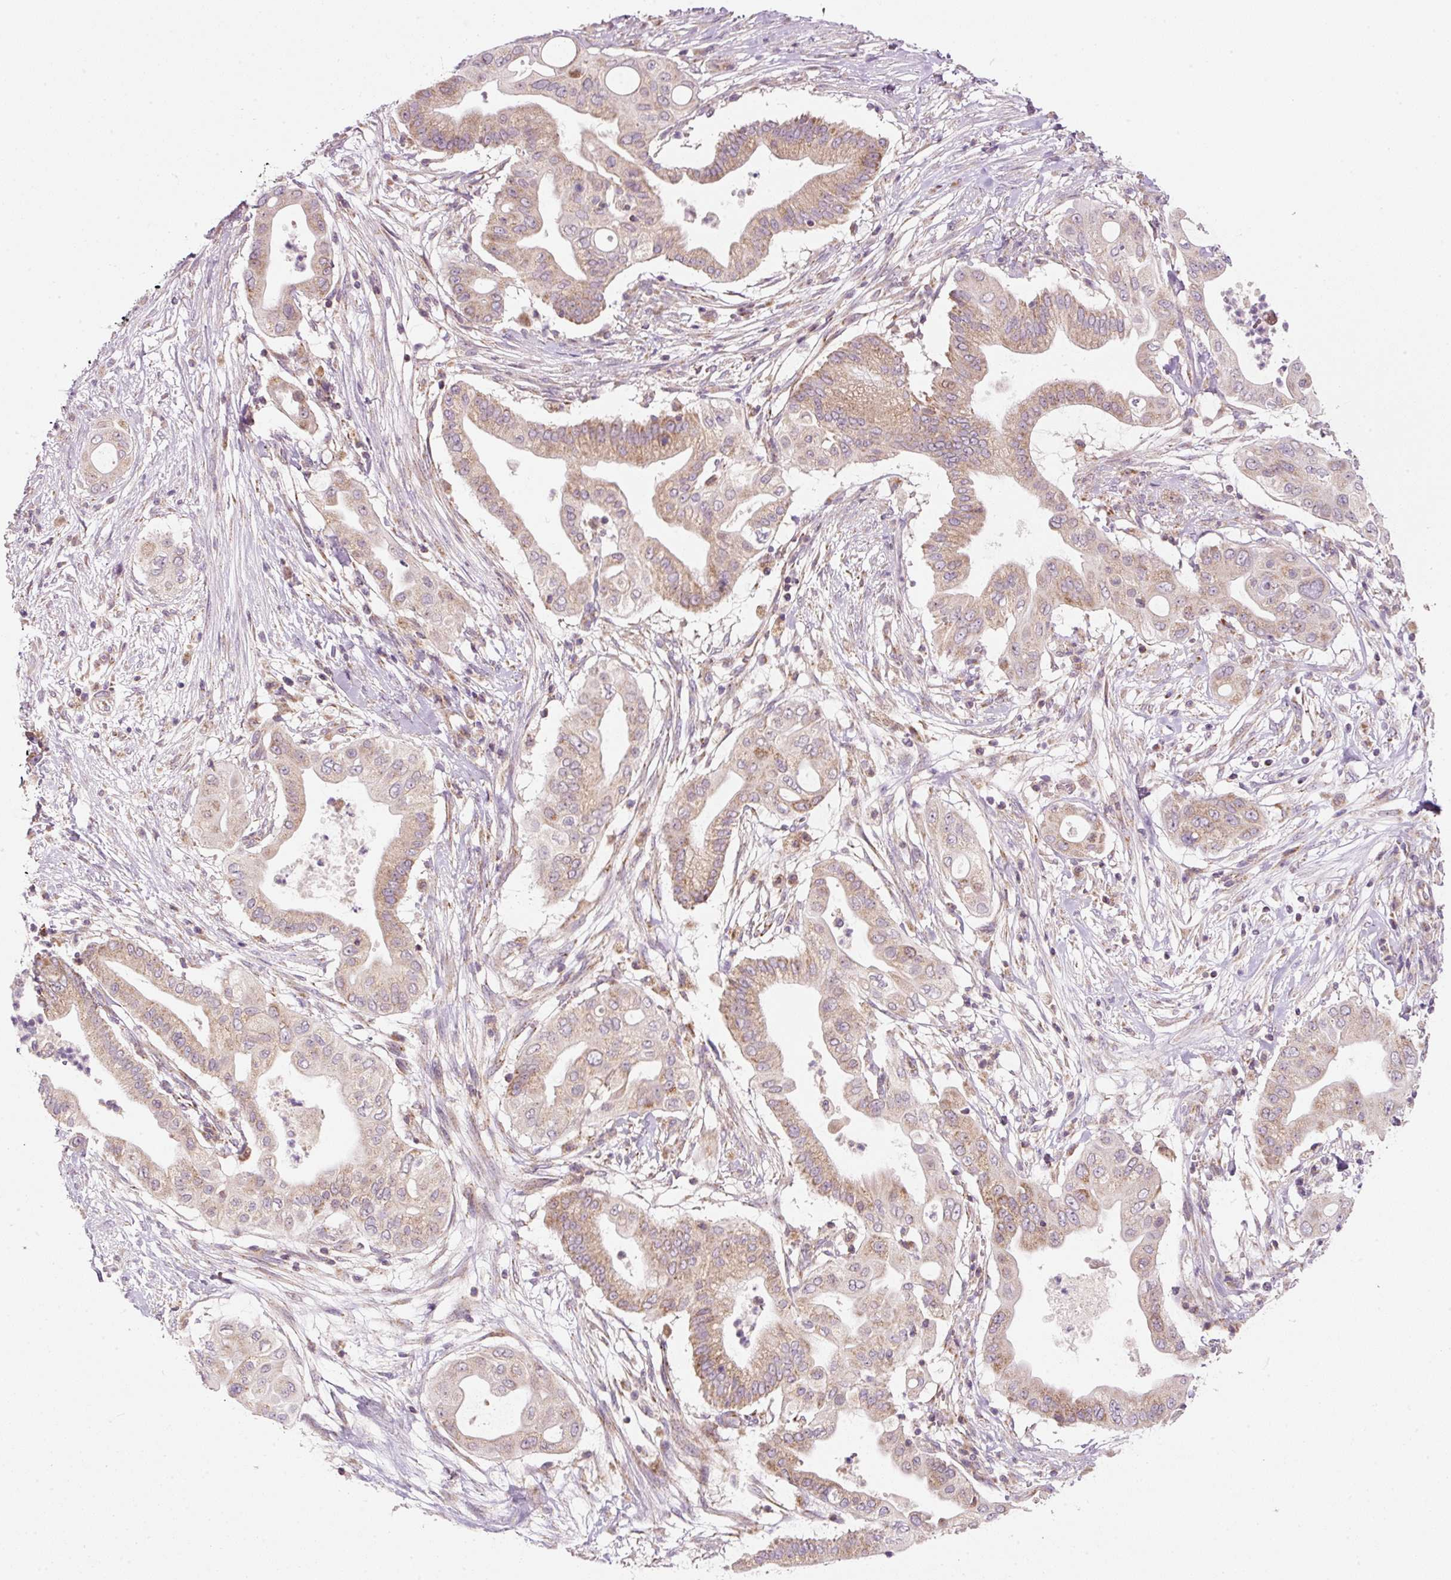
{"staining": {"intensity": "moderate", "quantity": ">75%", "location": "cytoplasmic/membranous"}, "tissue": "pancreatic cancer", "cell_type": "Tumor cells", "image_type": "cancer", "snomed": [{"axis": "morphology", "description": "Adenocarcinoma, NOS"}, {"axis": "topography", "description": "Pancreas"}], "caption": "Protein staining shows moderate cytoplasmic/membranous expression in approximately >75% of tumor cells in pancreatic cancer (adenocarcinoma).", "gene": "FAM78B", "patient": {"sex": "male", "age": 68}}